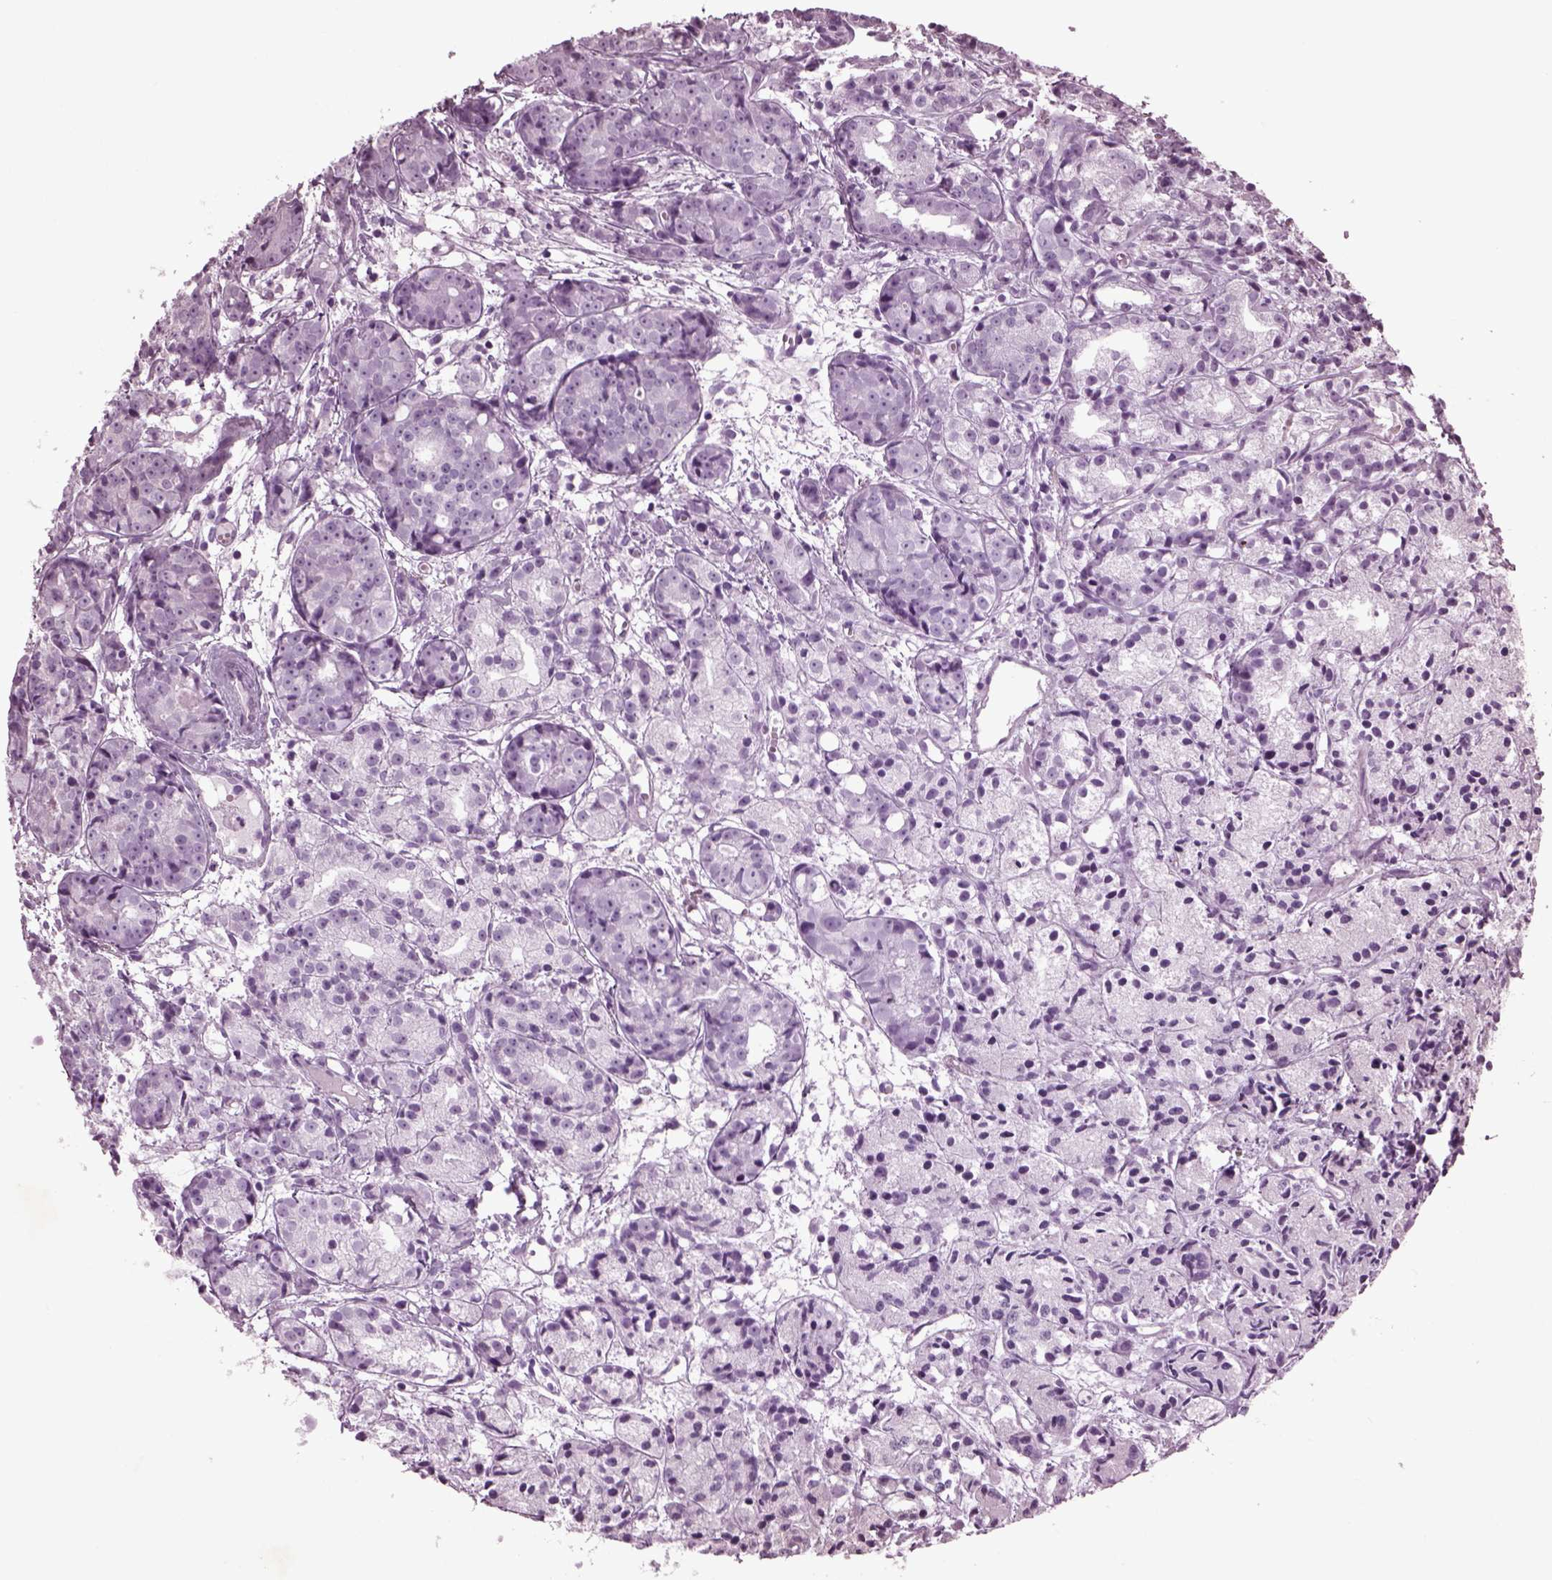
{"staining": {"intensity": "negative", "quantity": "none", "location": "none"}, "tissue": "prostate cancer", "cell_type": "Tumor cells", "image_type": "cancer", "snomed": [{"axis": "morphology", "description": "Adenocarcinoma, Medium grade"}, {"axis": "topography", "description": "Prostate"}], "caption": "High power microscopy photomicrograph of an immunohistochemistry image of prostate cancer, revealing no significant positivity in tumor cells.", "gene": "CABP5", "patient": {"sex": "male", "age": 74}}